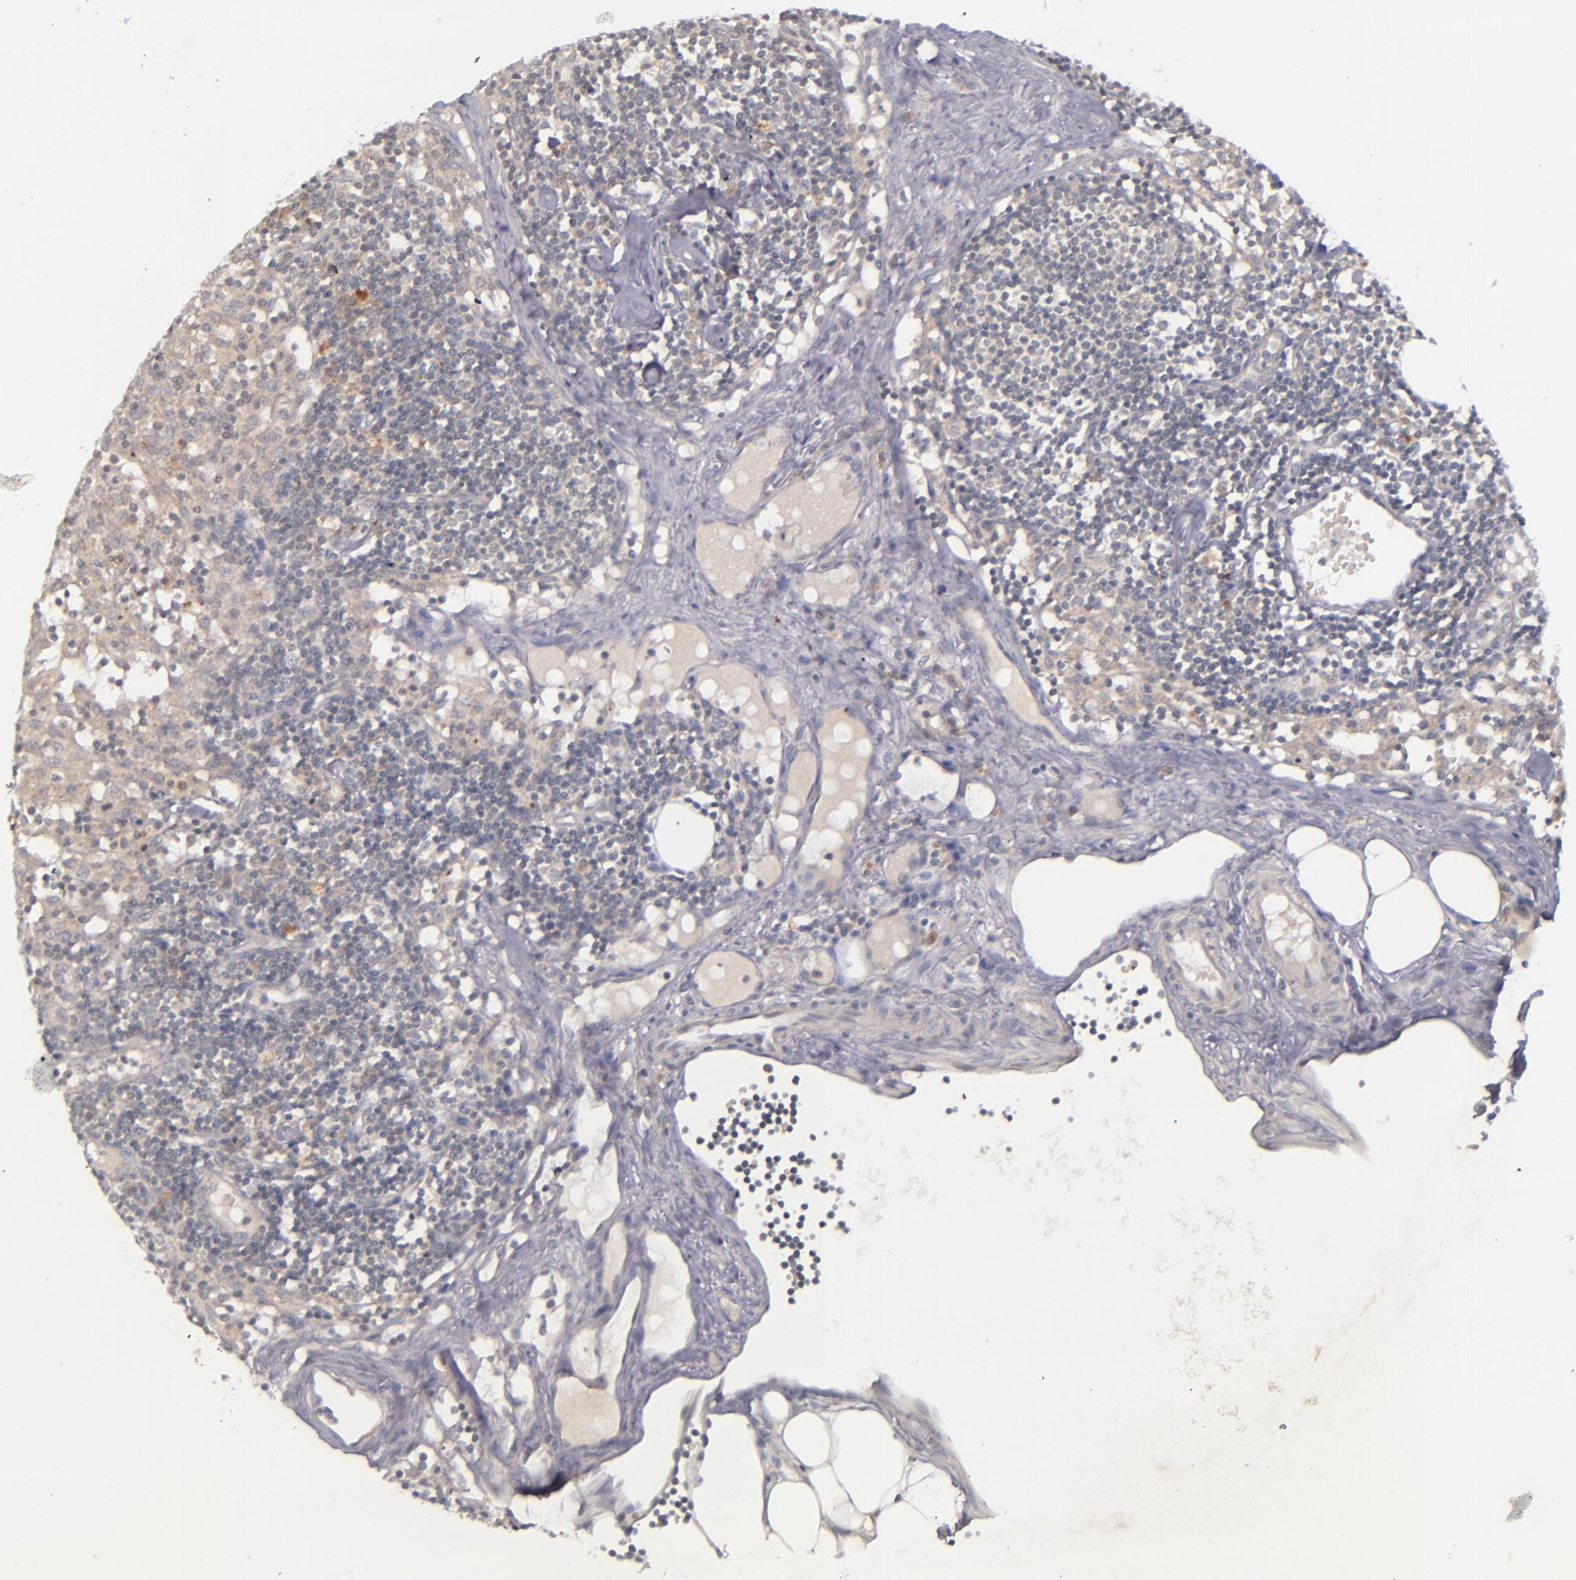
{"staining": {"intensity": "weak", "quantity": "25%-75%", "location": "cytoplasmic/membranous"}, "tissue": "lymph node", "cell_type": "Non-germinal center cells", "image_type": "normal", "snomed": [{"axis": "morphology", "description": "Normal tissue, NOS"}, {"axis": "topography", "description": "Lymph node"}], "caption": "IHC of benign lymph node shows low levels of weak cytoplasmic/membranous positivity in approximately 25%-75% of non-germinal center cells.", "gene": "TSC2", "patient": {"sex": "female", "age": 42}}